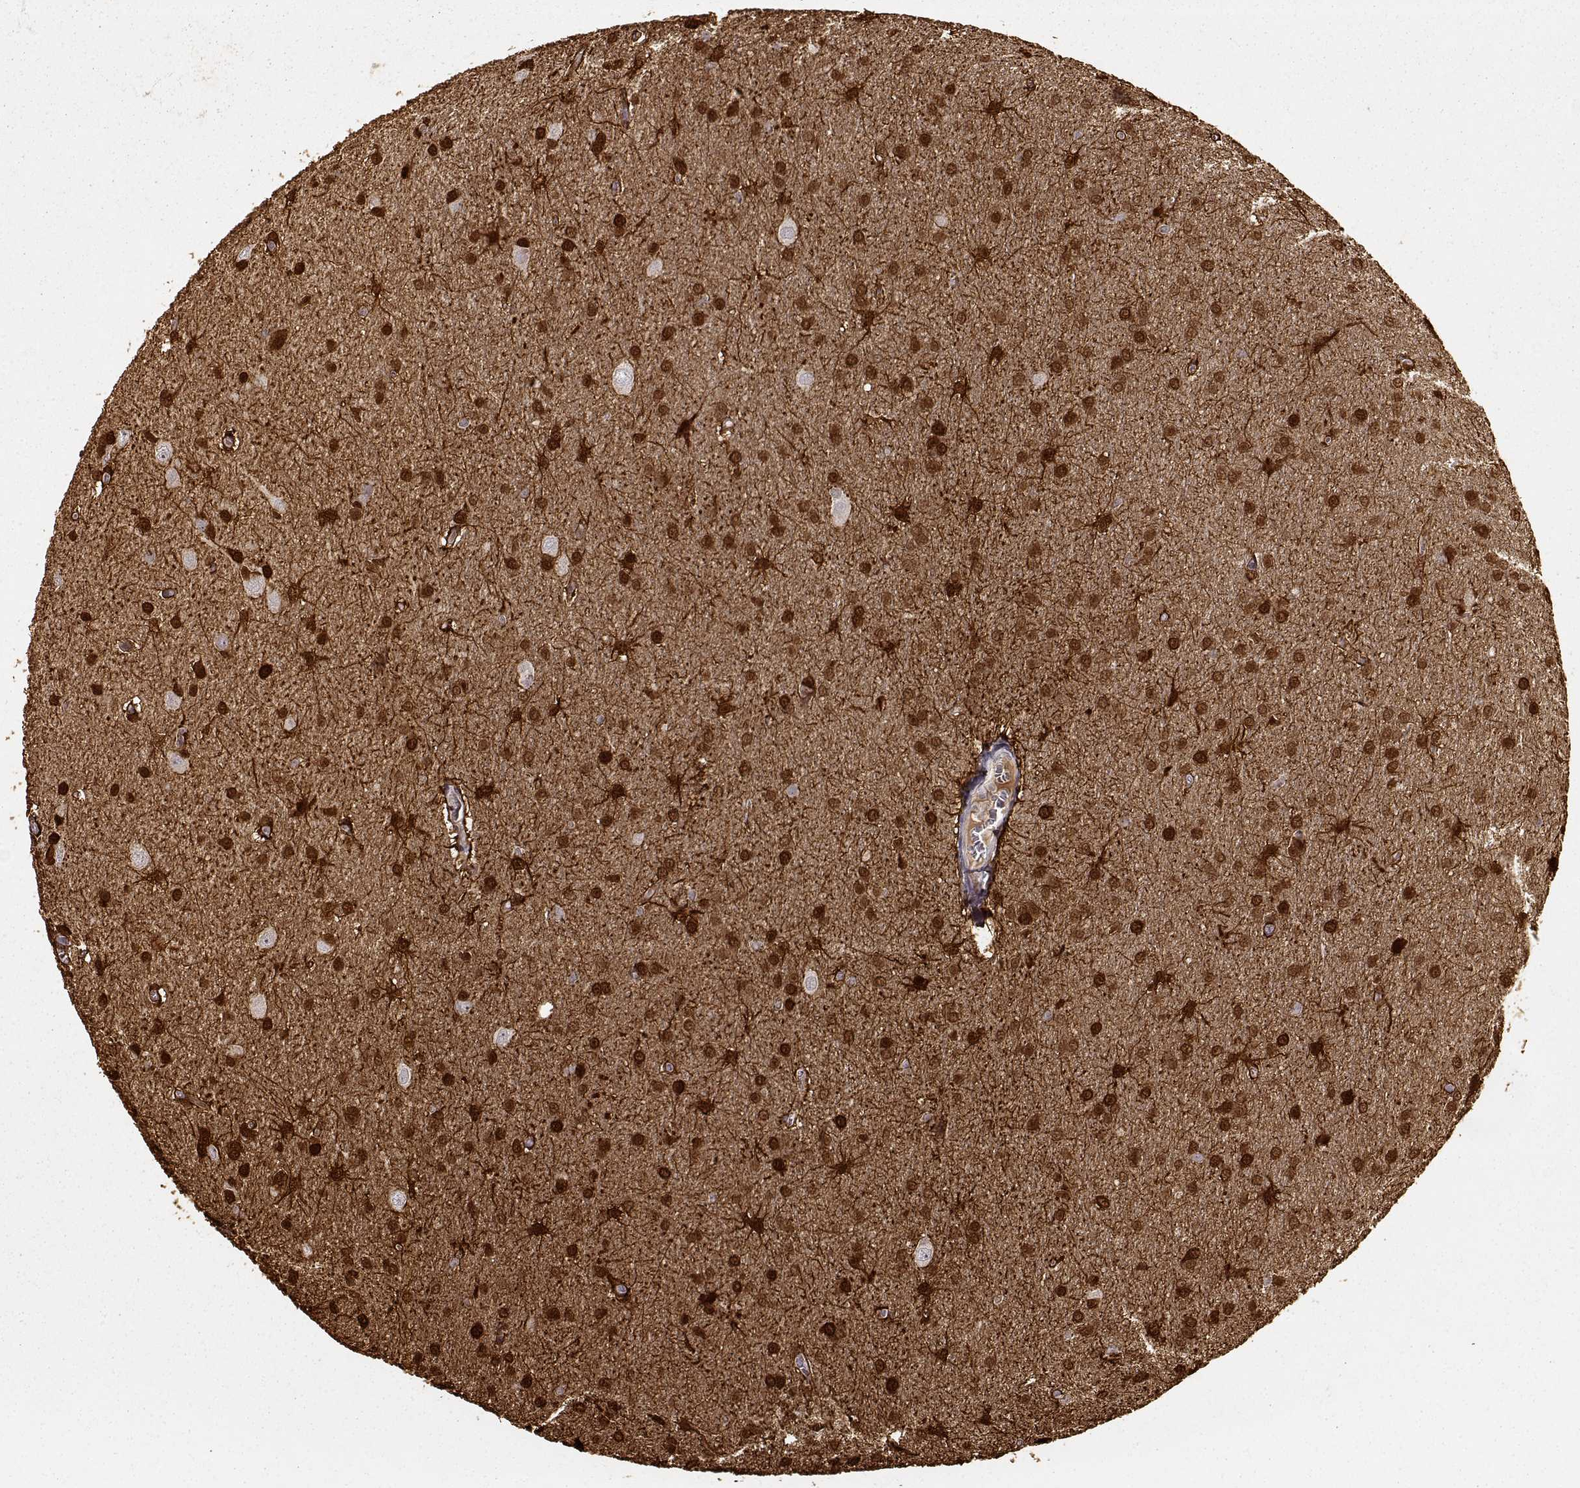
{"staining": {"intensity": "strong", "quantity": ">75%", "location": "cytoplasmic/membranous,nuclear"}, "tissue": "glioma", "cell_type": "Tumor cells", "image_type": "cancer", "snomed": [{"axis": "morphology", "description": "Glioma, malignant, Low grade"}, {"axis": "topography", "description": "Brain"}], "caption": "Human malignant glioma (low-grade) stained for a protein (brown) exhibits strong cytoplasmic/membranous and nuclear positive staining in about >75% of tumor cells.", "gene": "S100B", "patient": {"sex": "female", "age": 32}}